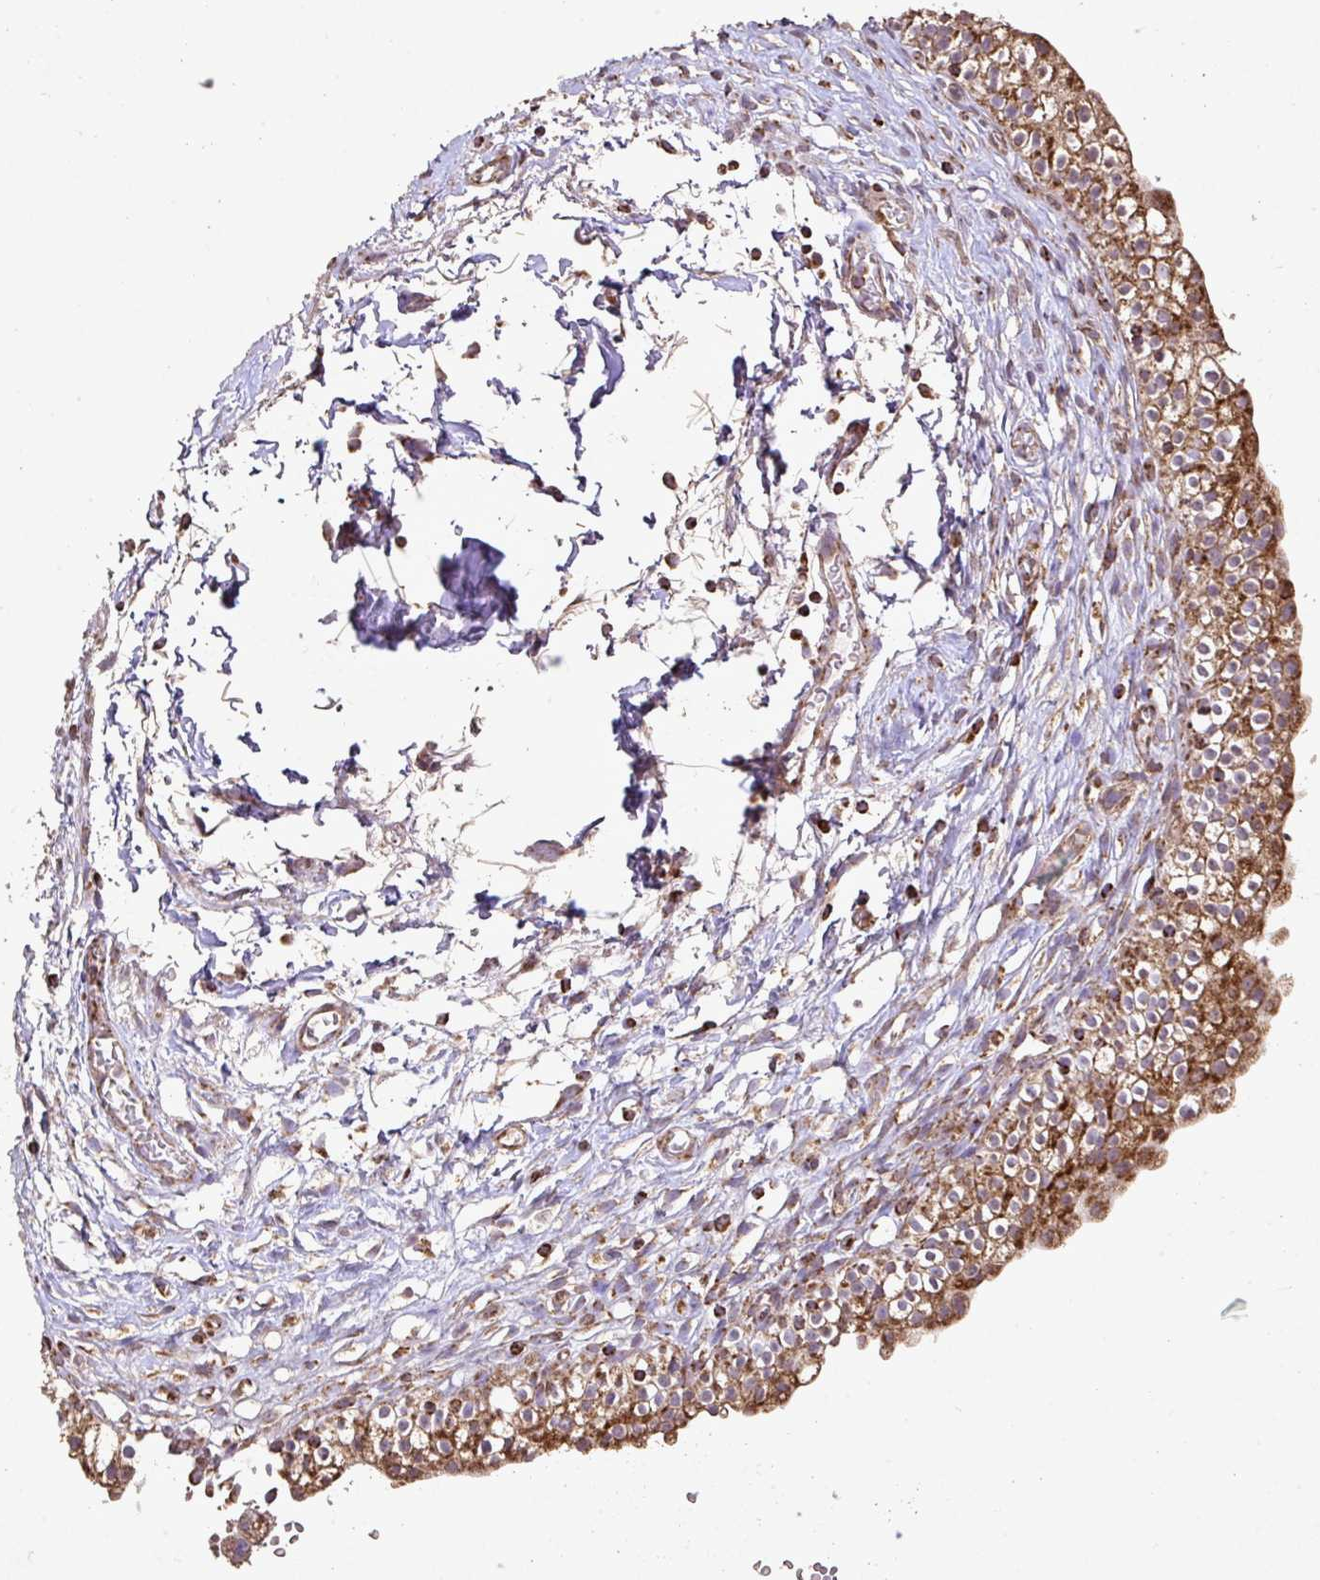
{"staining": {"intensity": "strong", "quantity": ">75%", "location": "cytoplasmic/membranous"}, "tissue": "urinary bladder", "cell_type": "Urothelial cells", "image_type": "normal", "snomed": [{"axis": "morphology", "description": "Normal tissue, NOS"}, {"axis": "topography", "description": "Urinary bladder"}, {"axis": "topography", "description": "Peripheral nerve tissue"}], "caption": "IHC photomicrograph of normal urinary bladder stained for a protein (brown), which displays high levels of strong cytoplasmic/membranous staining in about >75% of urothelial cells.", "gene": "AGK", "patient": {"sex": "male", "age": 55}}